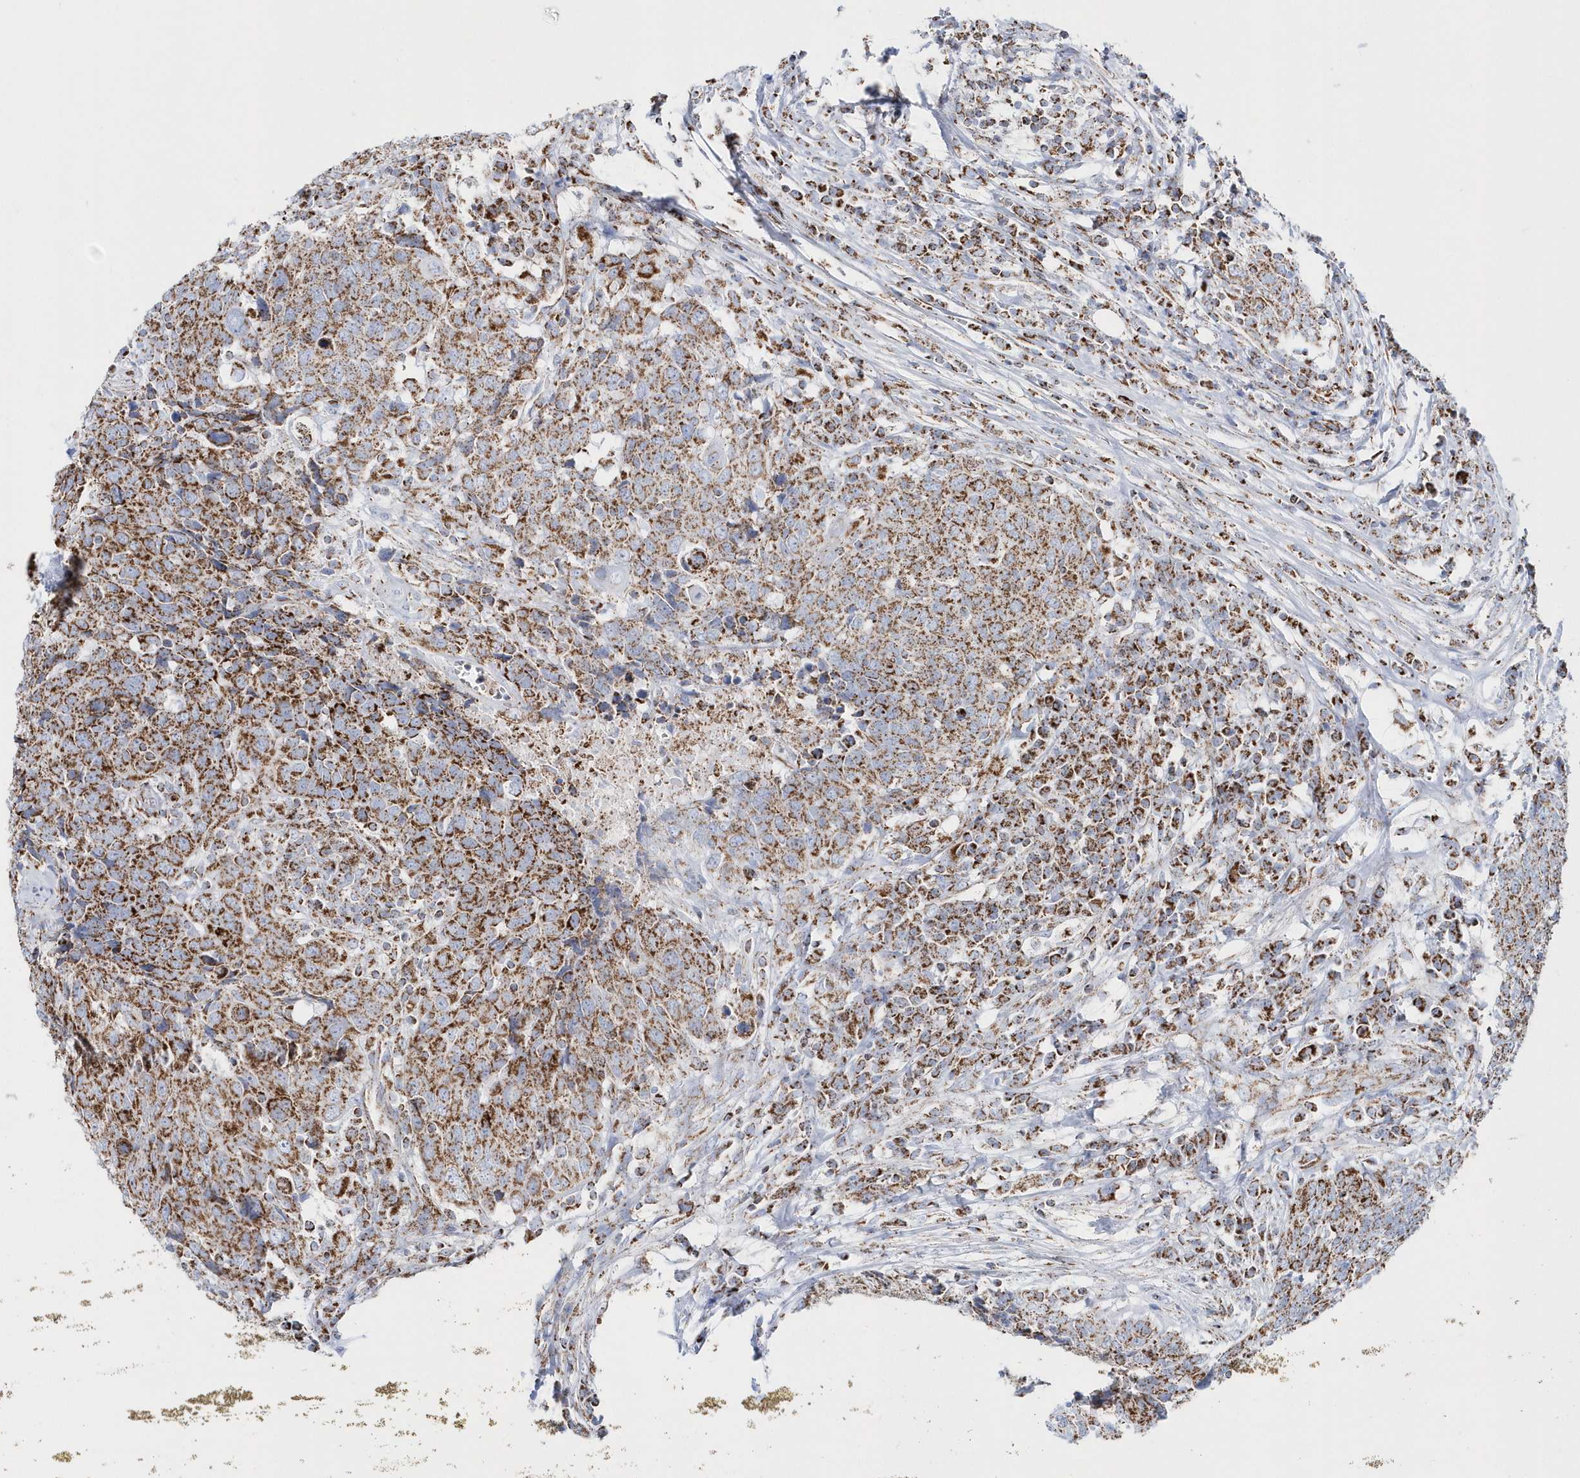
{"staining": {"intensity": "moderate", "quantity": ">75%", "location": "cytoplasmic/membranous"}, "tissue": "head and neck cancer", "cell_type": "Tumor cells", "image_type": "cancer", "snomed": [{"axis": "morphology", "description": "Squamous cell carcinoma, NOS"}, {"axis": "topography", "description": "Head-Neck"}], "caption": "This histopathology image reveals IHC staining of squamous cell carcinoma (head and neck), with medium moderate cytoplasmic/membranous staining in about >75% of tumor cells.", "gene": "TMCO6", "patient": {"sex": "male", "age": 66}}